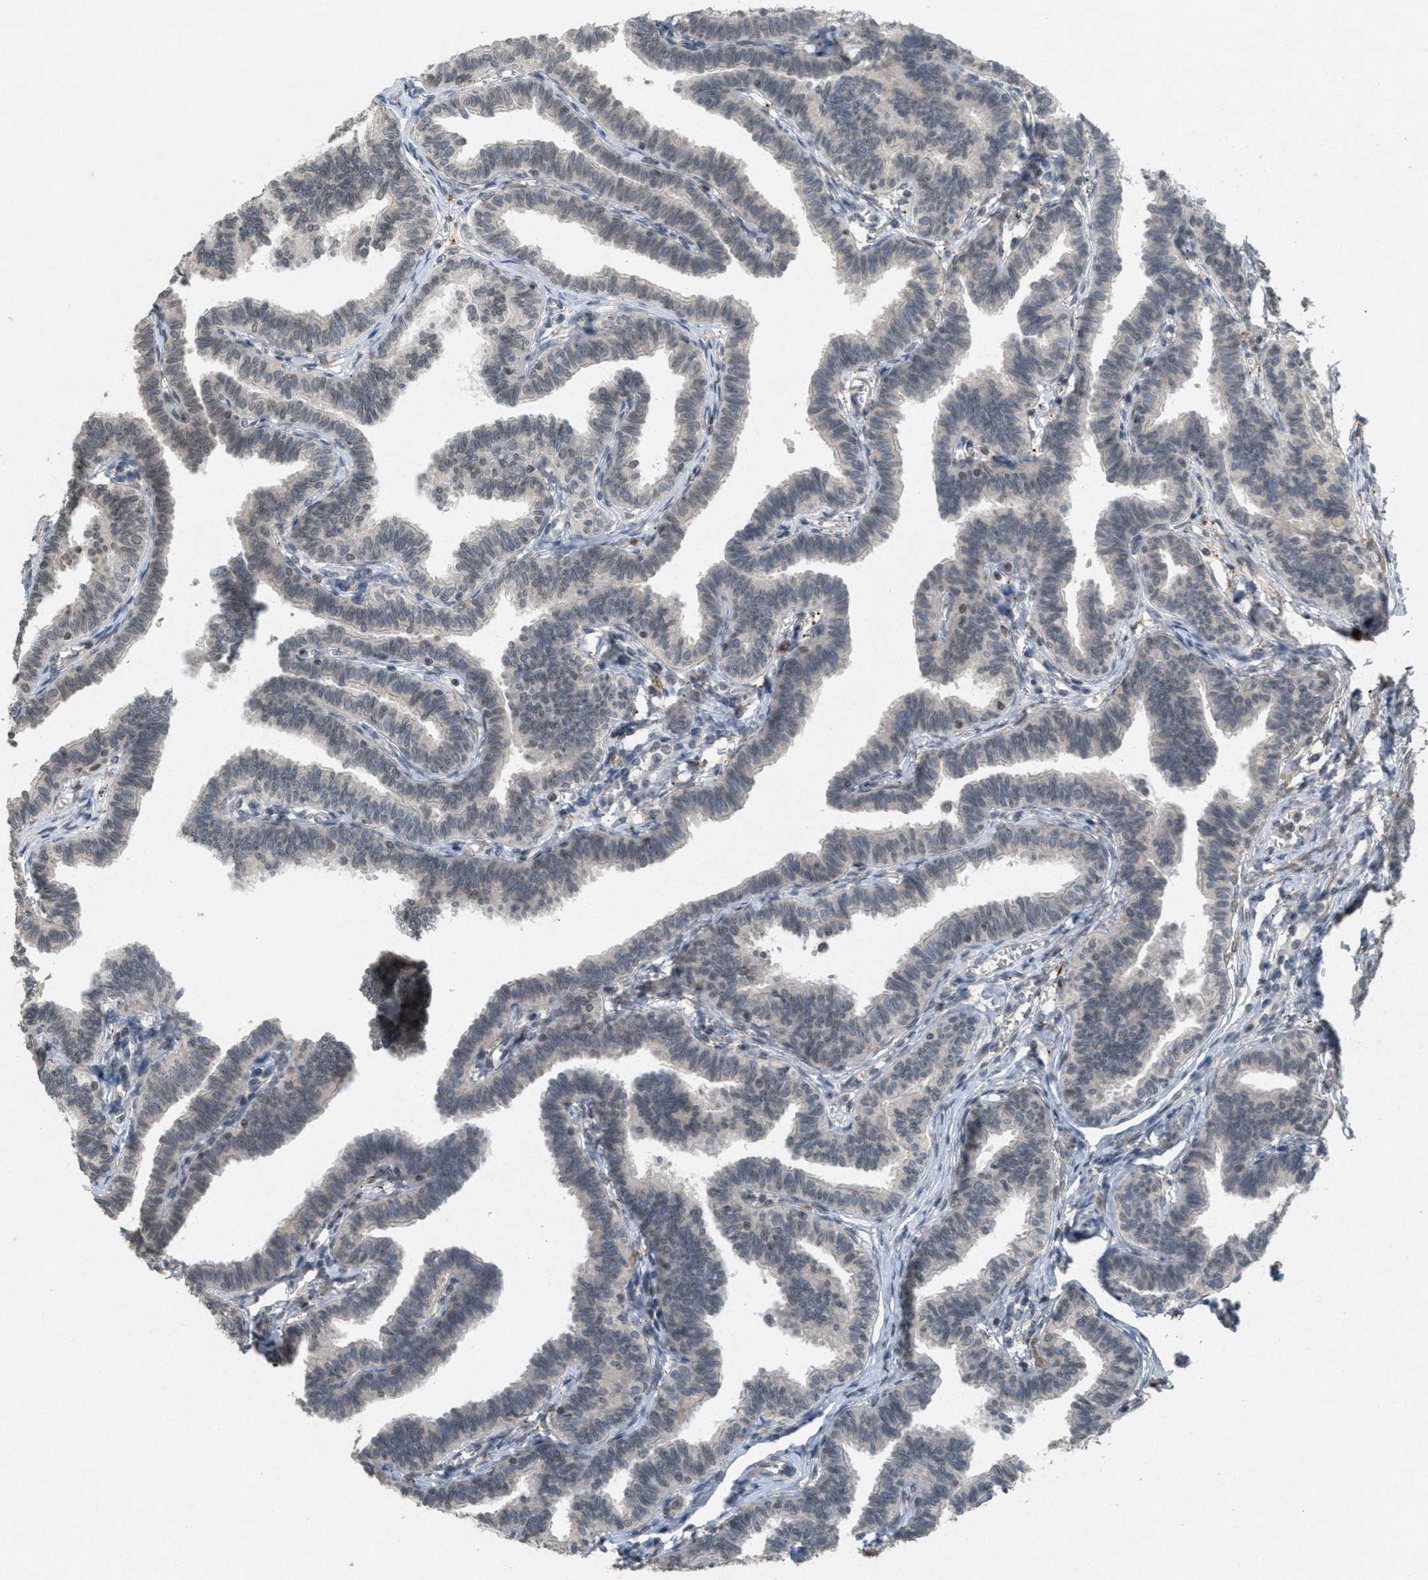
{"staining": {"intensity": "weak", "quantity": "25%-75%", "location": "cytoplasmic/membranous,nuclear"}, "tissue": "fallopian tube", "cell_type": "Glandular cells", "image_type": "normal", "snomed": [{"axis": "morphology", "description": "Normal tissue, NOS"}, {"axis": "topography", "description": "Fallopian tube"}, {"axis": "topography", "description": "Ovary"}], "caption": "Approximately 25%-75% of glandular cells in benign human fallopian tube demonstrate weak cytoplasmic/membranous,nuclear protein expression as visualized by brown immunohistochemical staining.", "gene": "ABHD6", "patient": {"sex": "female", "age": 23}}